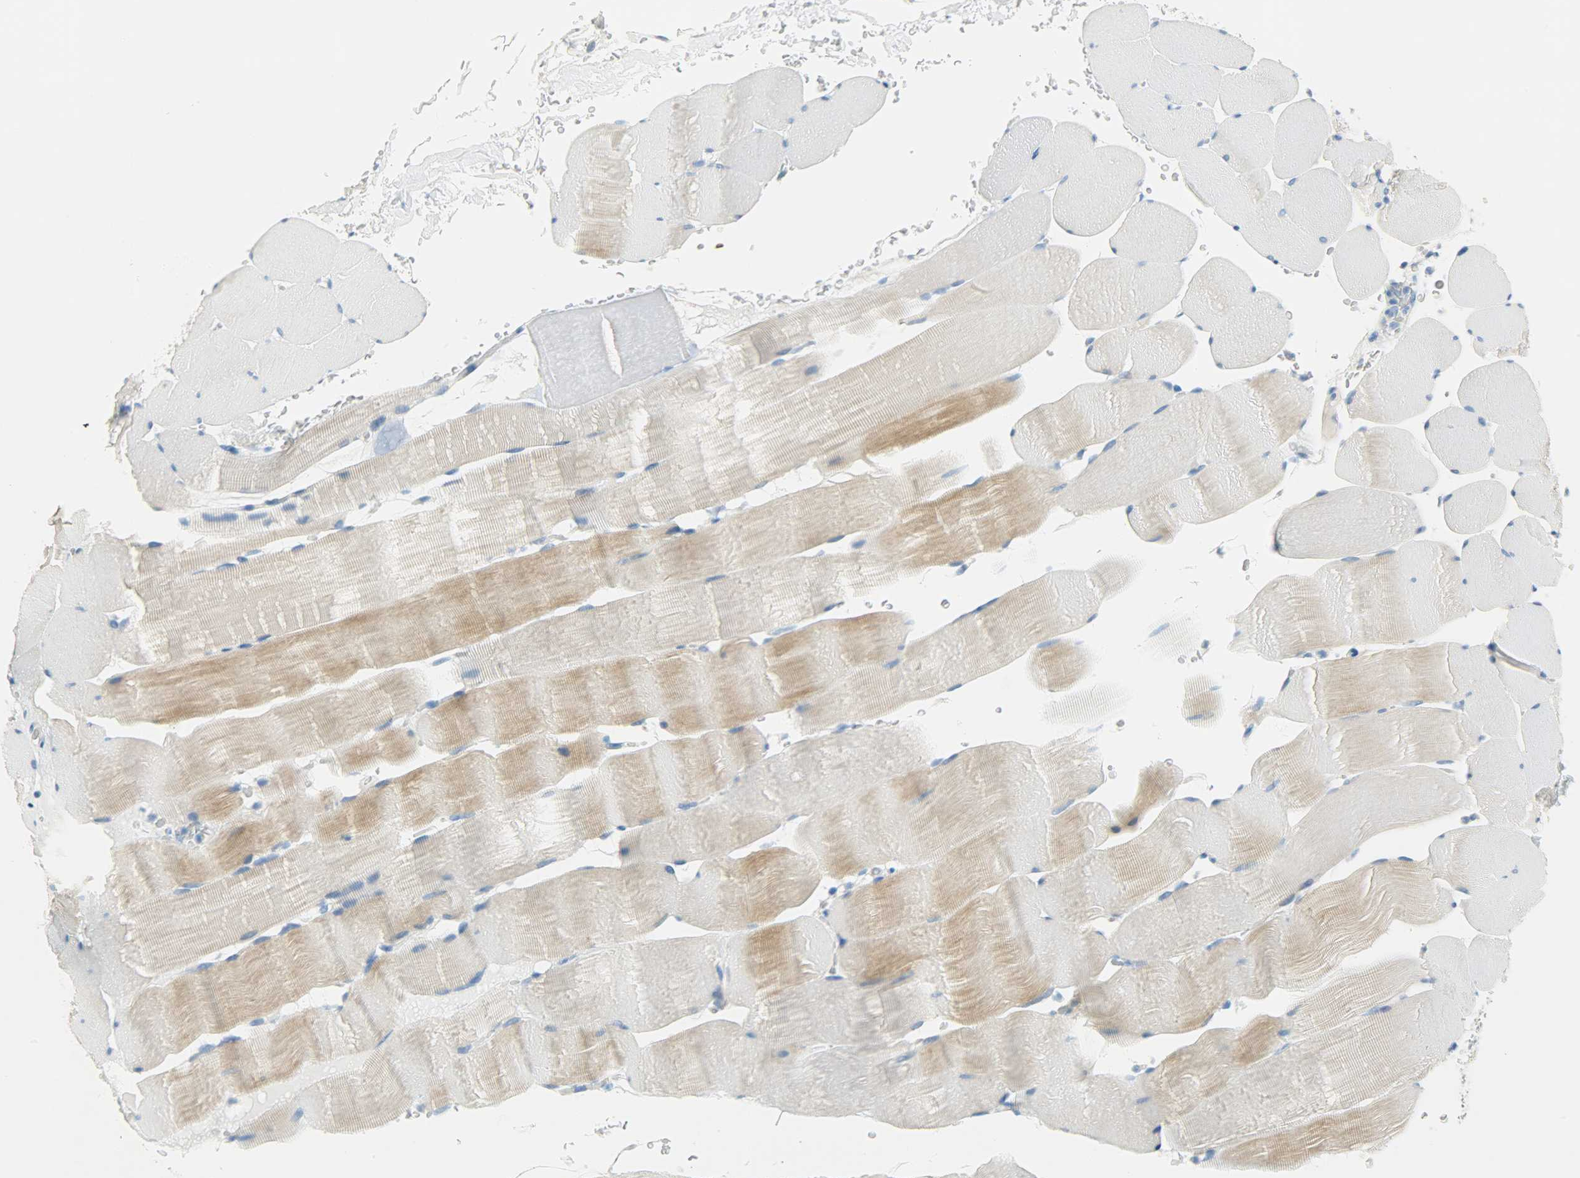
{"staining": {"intensity": "moderate", "quantity": "<25%", "location": "cytoplasmic/membranous"}, "tissue": "skeletal muscle", "cell_type": "Myocytes", "image_type": "normal", "snomed": [{"axis": "morphology", "description": "Normal tissue, NOS"}, {"axis": "topography", "description": "Skeletal muscle"}], "caption": "This micrograph demonstrates benign skeletal muscle stained with IHC to label a protein in brown. The cytoplasmic/membranous of myocytes show moderate positivity for the protein. Nuclei are counter-stained blue.", "gene": "PROM1", "patient": {"sex": "male", "age": 62}}